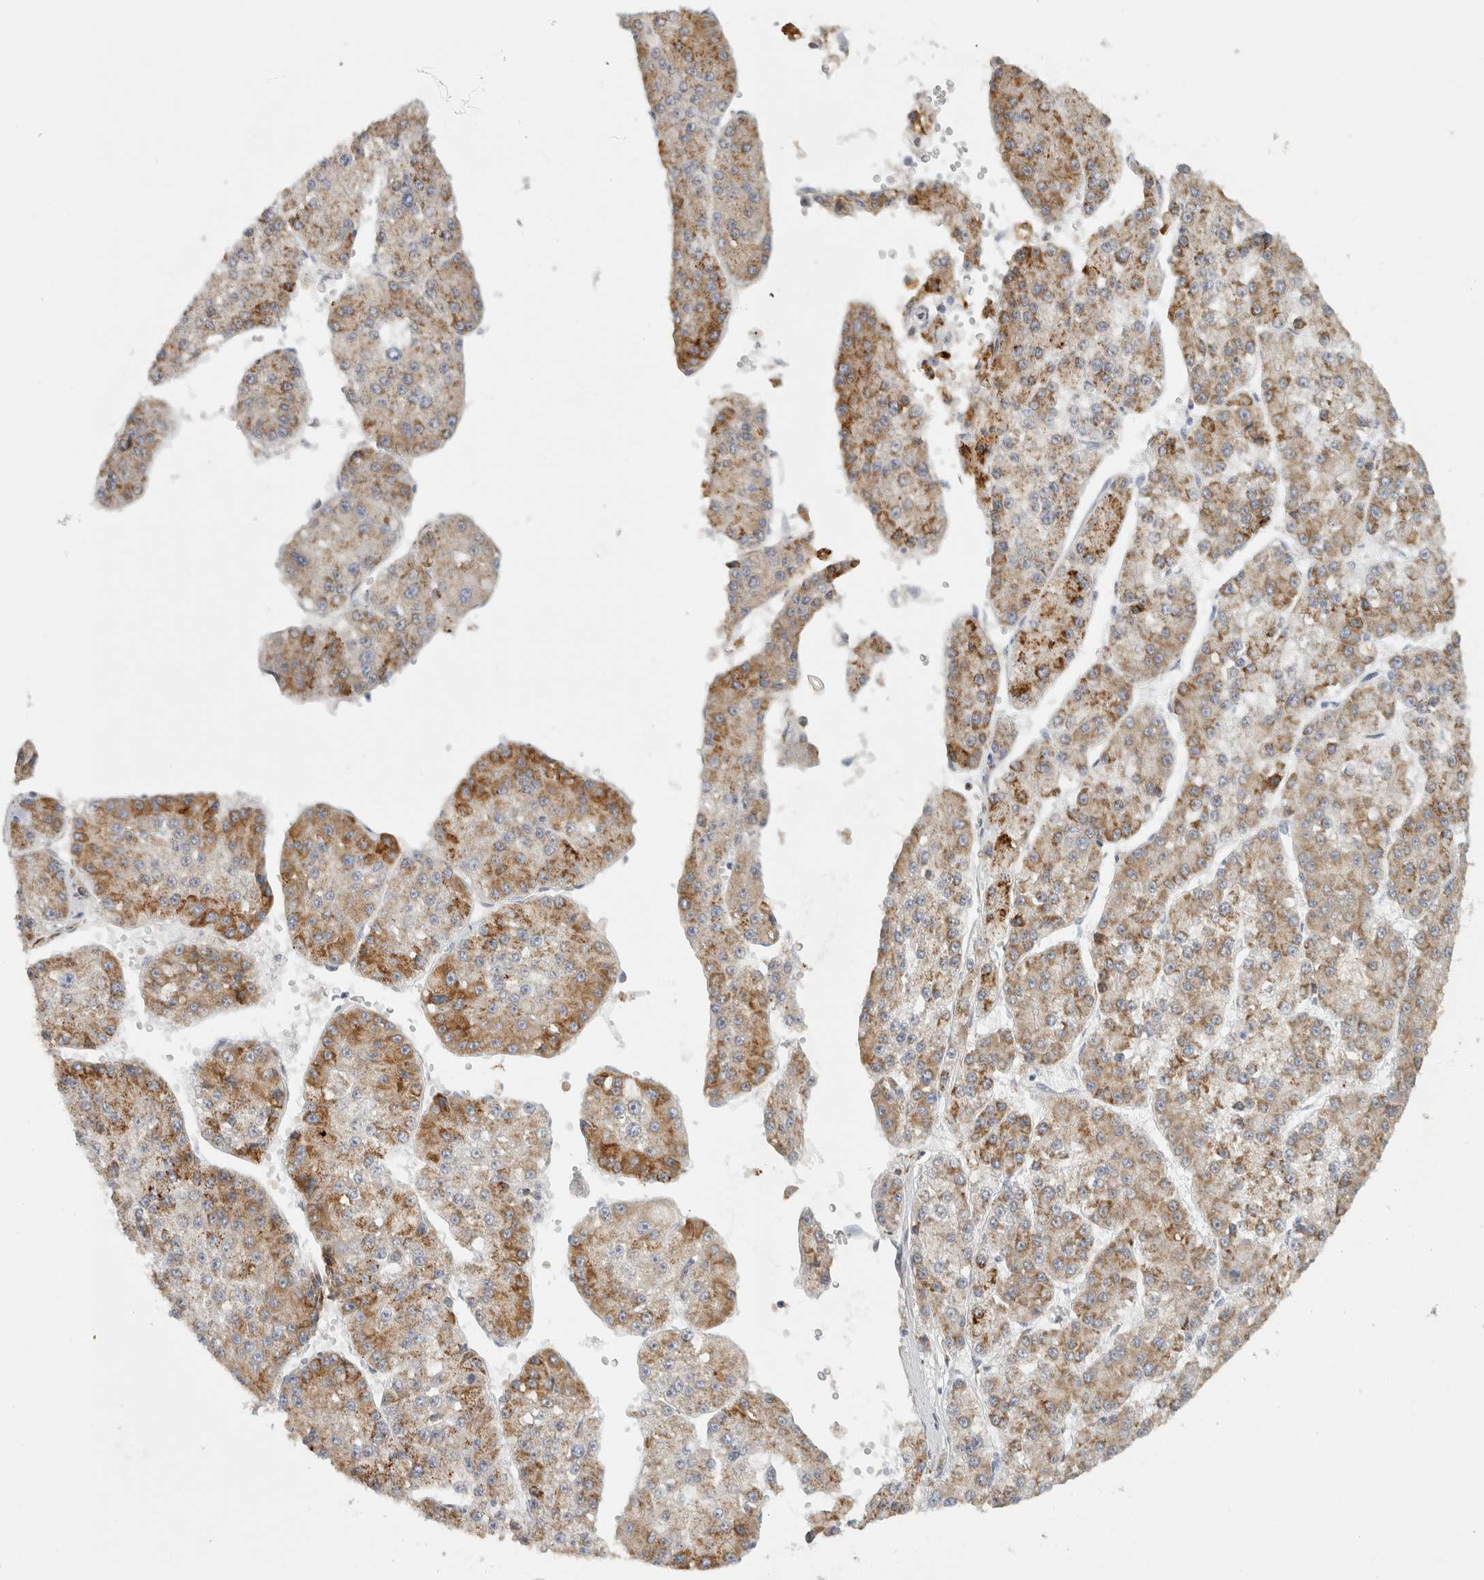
{"staining": {"intensity": "moderate", "quantity": ">75%", "location": "cytoplasmic/membranous"}, "tissue": "liver cancer", "cell_type": "Tumor cells", "image_type": "cancer", "snomed": [{"axis": "morphology", "description": "Carcinoma, Hepatocellular, NOS"}, {"axis": "topography", "description": "Liver"}], "caption": "This image demonstrates IHC staining of liver cancer (hepatocellular carcinoma), with medium moderate cytoplasmic/membranous expression in about >75% of tumor cells.", "gene": "OSTN", "patient": {"sex": "female", "age": 73}}